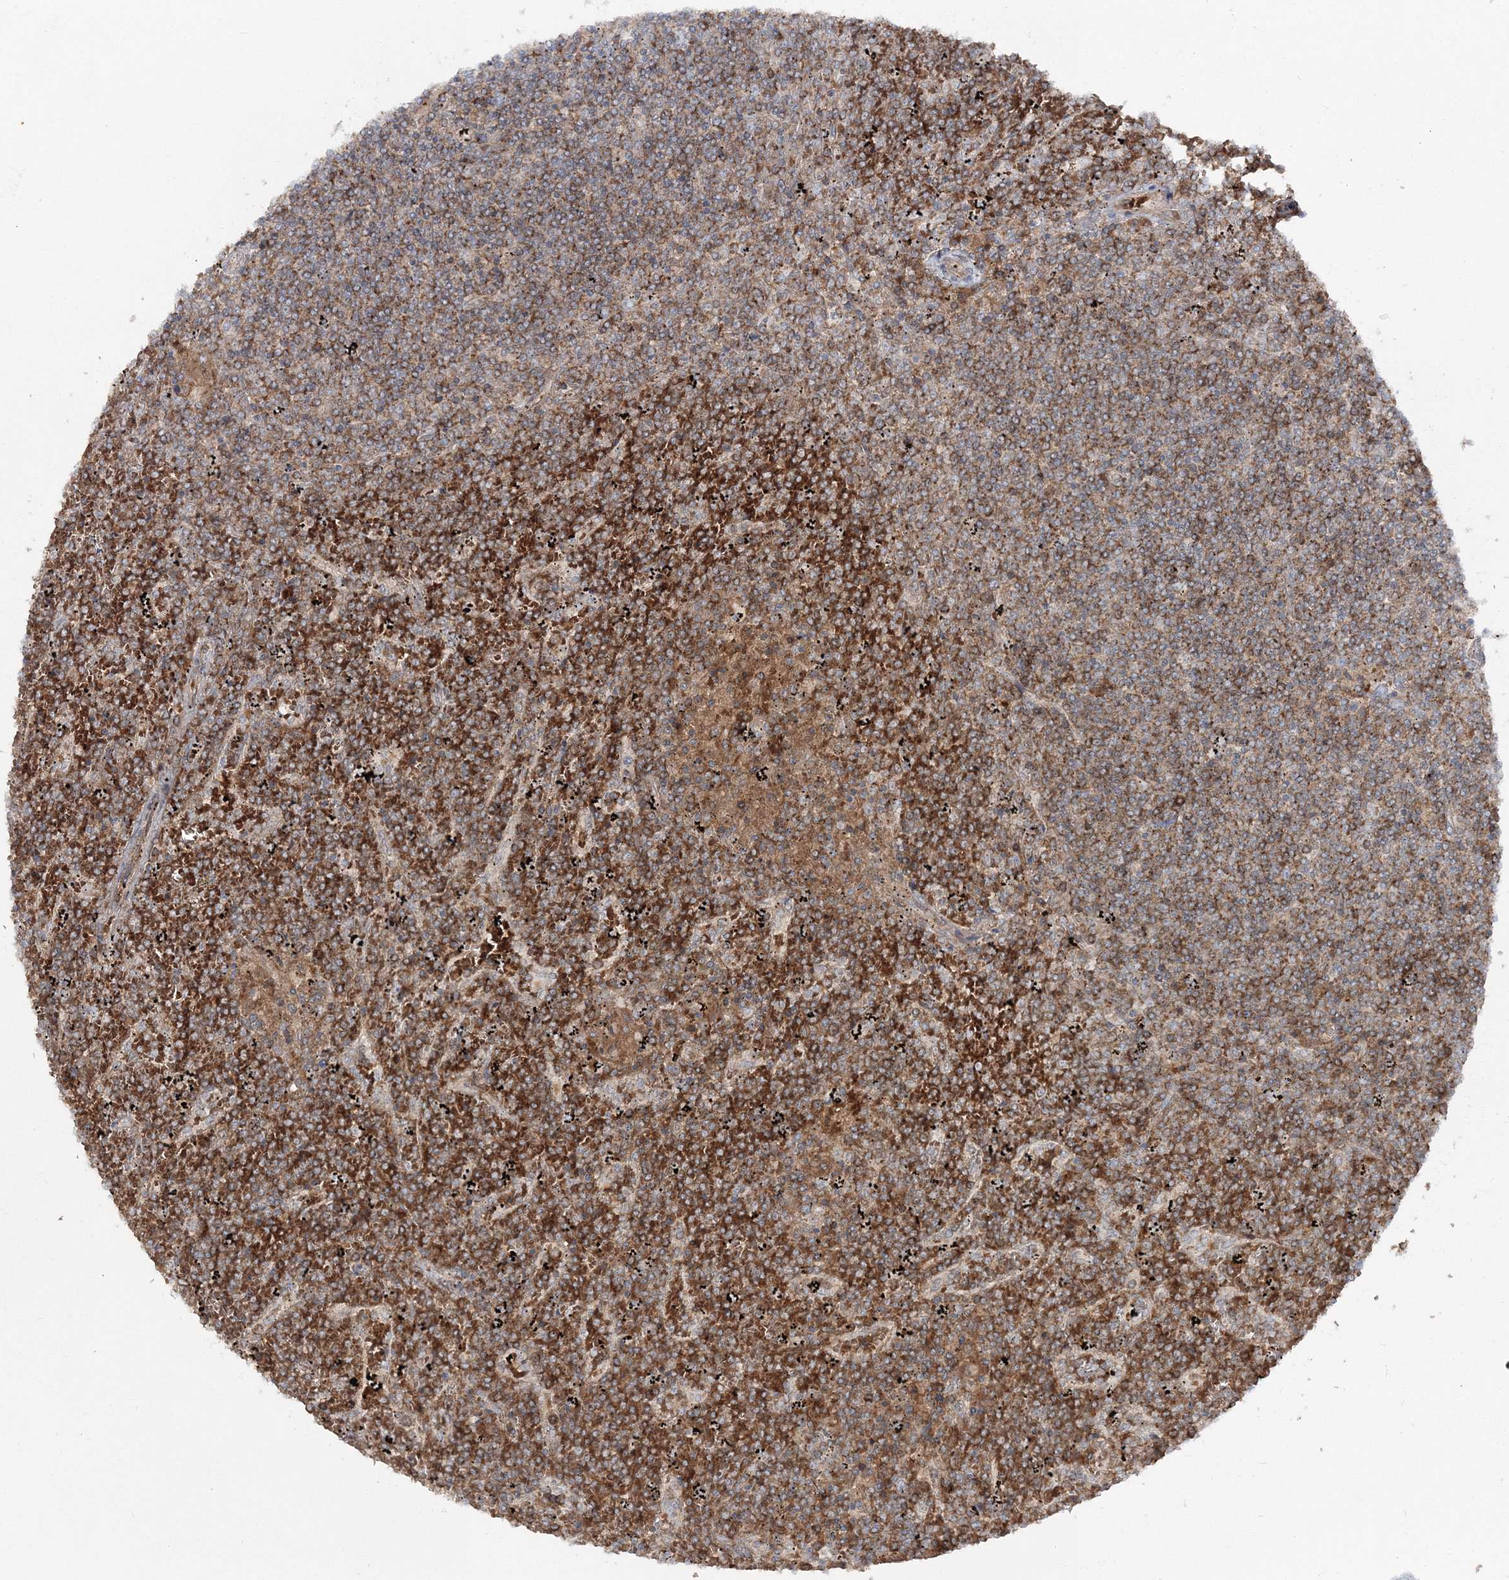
{"staining": {"intensity": "moderate", "quantity": ">75%", "location": "cytoplasmic/membranous"}, "tissue": "lymphoma", "cell_type": "Tumor cells", "image_type": "cancer", "snomed": [{"axis": "morphology", "description": "Malignant lymphoma, non-Hodgkin's type, Low grade"}, {"axis": "topography", "description": "Spleen"}], "caption": "Lymphoma stained with IHC shows moderate cytoplasmic/membranous expression in about >75% of tumor cells.", "gene": "PCBD2", "patient": {"sex": "female", "age": 19}}